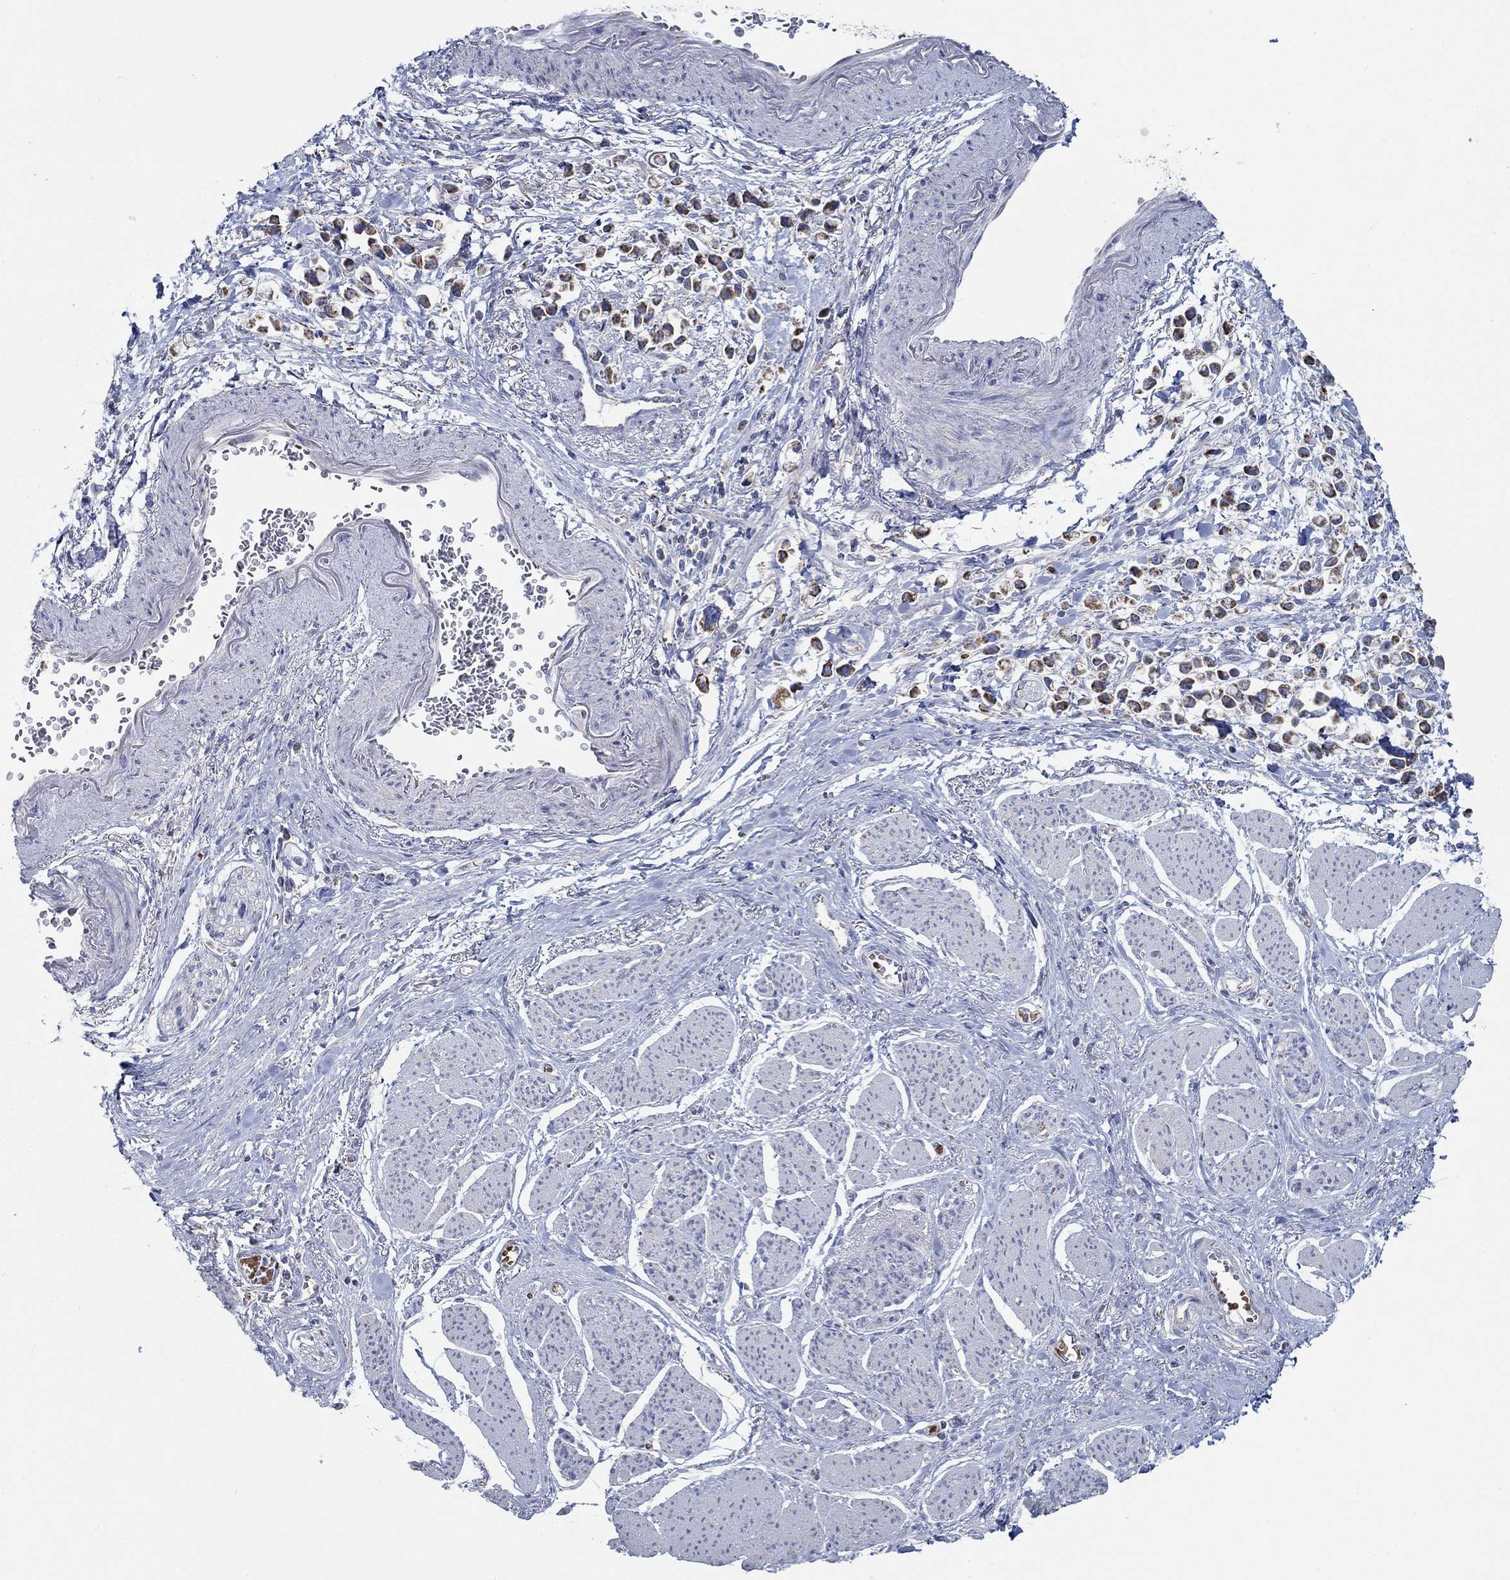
{"staining": {"intensity": "strong", "quantity": "25%-75%", "location": "cytoplasmic/membranous"}, "tissue": "stomach cancer", "cell_type": "Tumor cells", "image_type": "cancer", "snomed": [{"axis": "morphology", "description": "Adenocarcinoma, NOS"}, {"axis": "topography", "description": "Stomach"}], "caption": "A high amount of strong cytoplasmic/membranous staining is seen in about 25%-75% of tumor cells in stomach cancer tissue.", "gene": "GLOD5", "patient": {"sex": "female", "age": 81}}